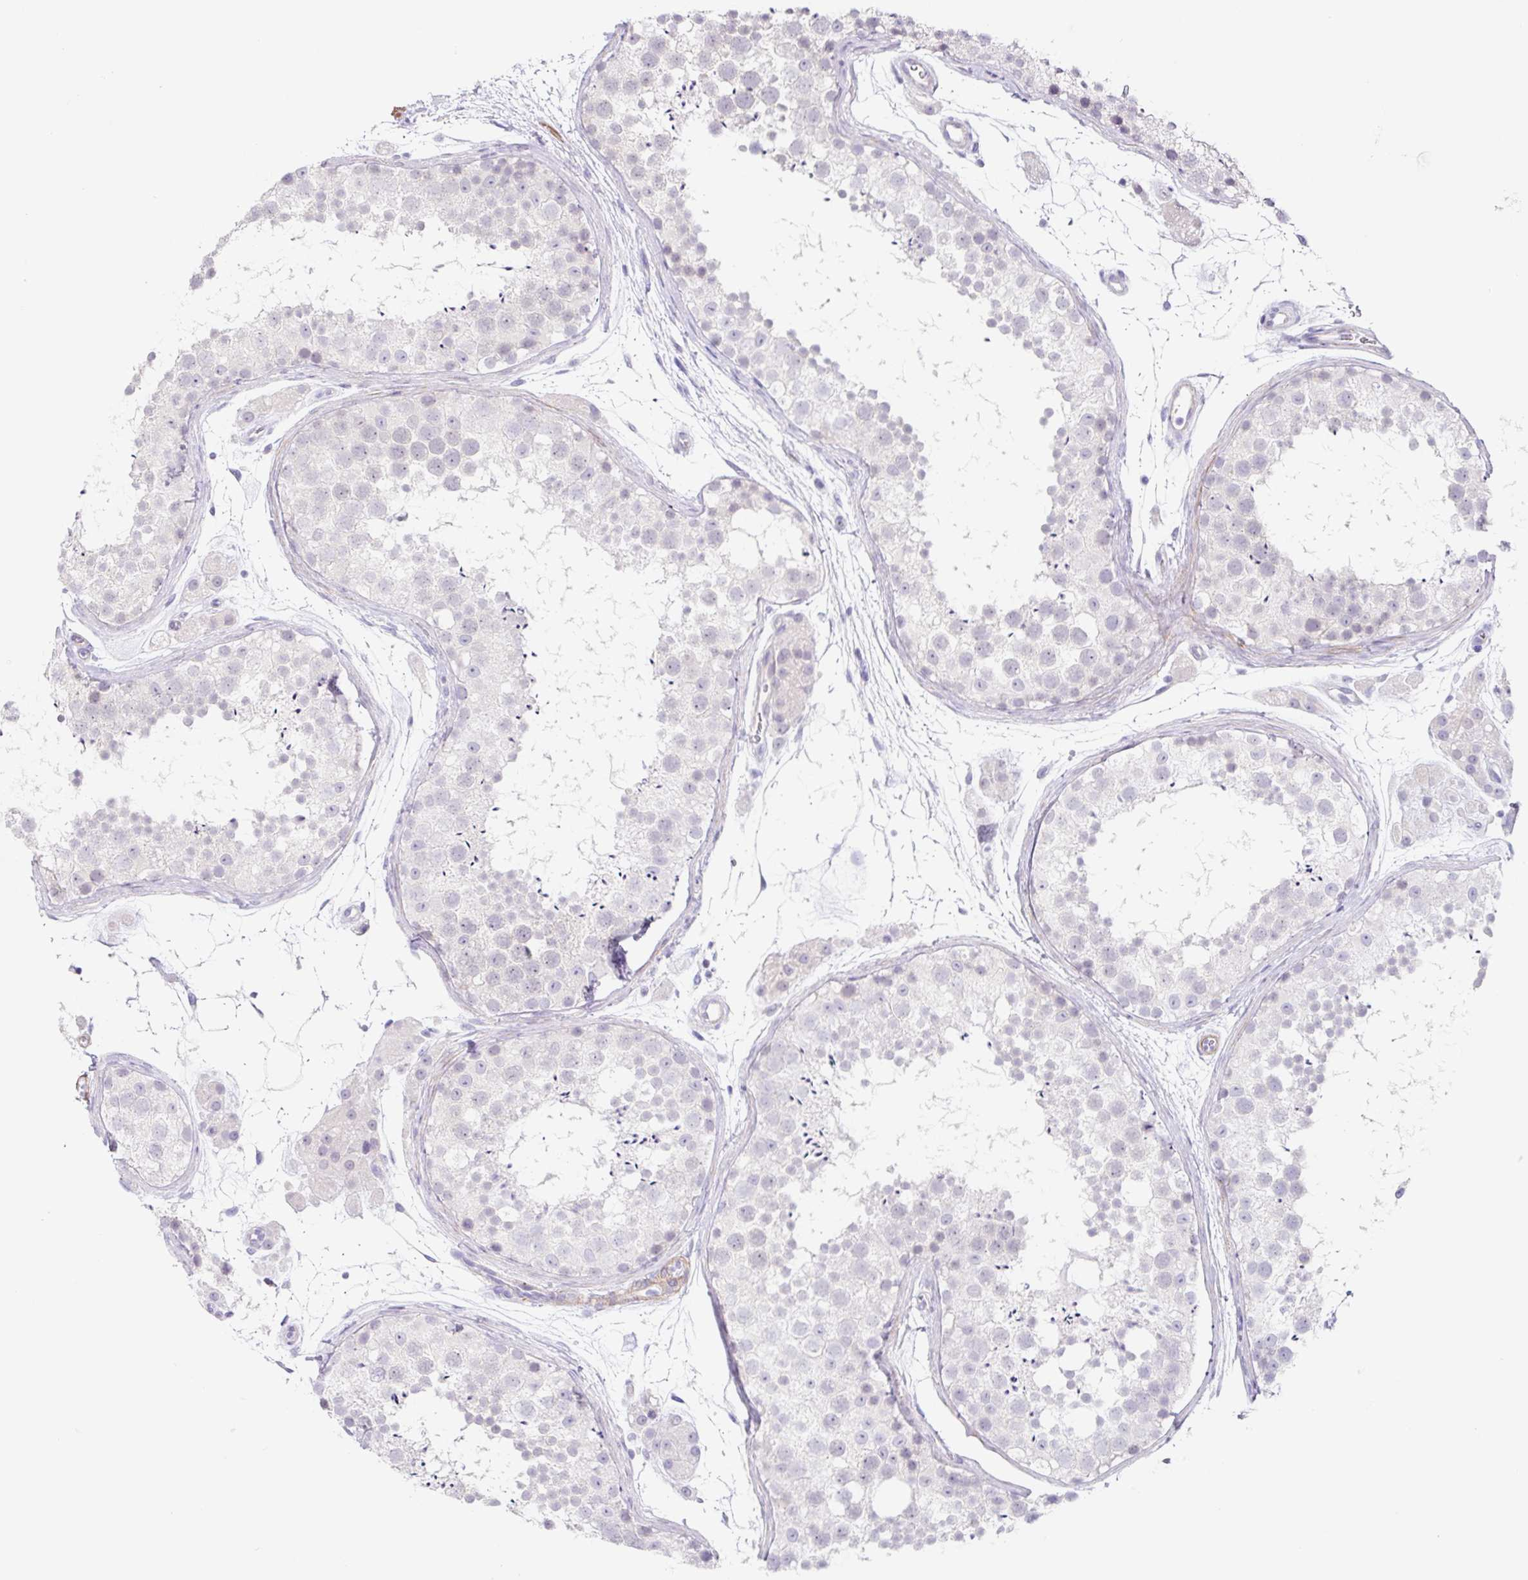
{"staining": {"intensity": "negative", "quantity": "none", "location": "none"}, "tissue": "testis", "cell_type": "Cells in seminiferous ducts", "image_type": "normal", "snomed": [{"axis": "morphology", "description": "Normal tissue, NOS"}, {"axis": "topography", "description": "Testis"}], "caption": "Immunohistochemistry of unremarkable human testis demonstrates no positivity in cells in seminiferous ducts. Brightfield microscopy of immunohistochemistry stained with DAB (brown) and hematoxylin (blue), captured at high magnification.", "gene": "DCAF17", "patient": {"sex": "male", "age": 41}}